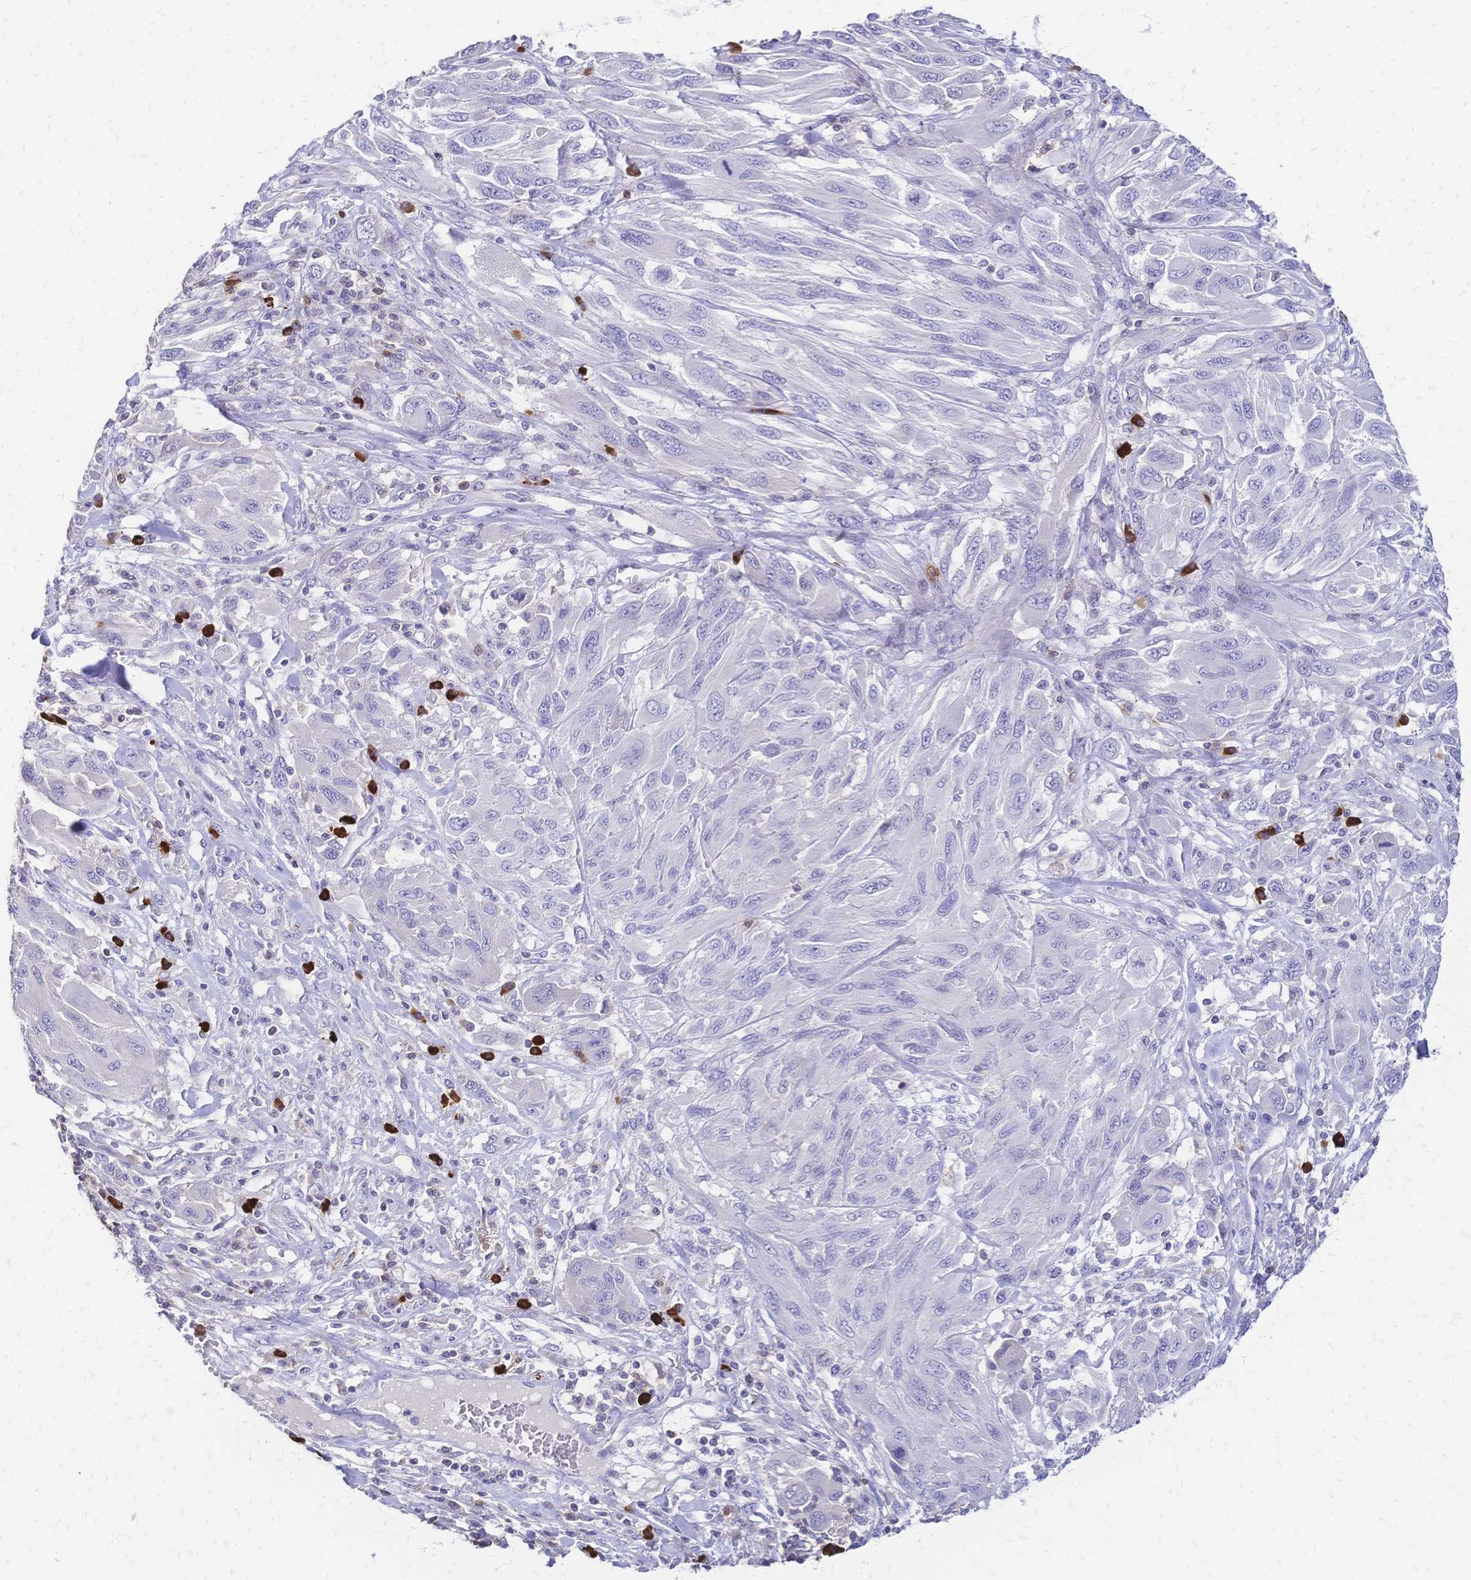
{"staining": {"intensity": "negative", "quantity": "none", "location": "none"}, "tissue": "melanoma", "cell_type": "Tumor cells", "image_type": "cancer", "snomed": [{"axis": "morphology", "description": "Malignant melanoma, NOS"}, {"axis": "topography", "description": "Skin"}], "caption": "A high-resolution histopathology image shows immunohistochemistry (IHC) staining of melanoma, which shows no significant positivity in tumor cells. Nuclei are stained in blue.", "gene": "IL2RA", "patient": {"sex": "female", "age": 91}}